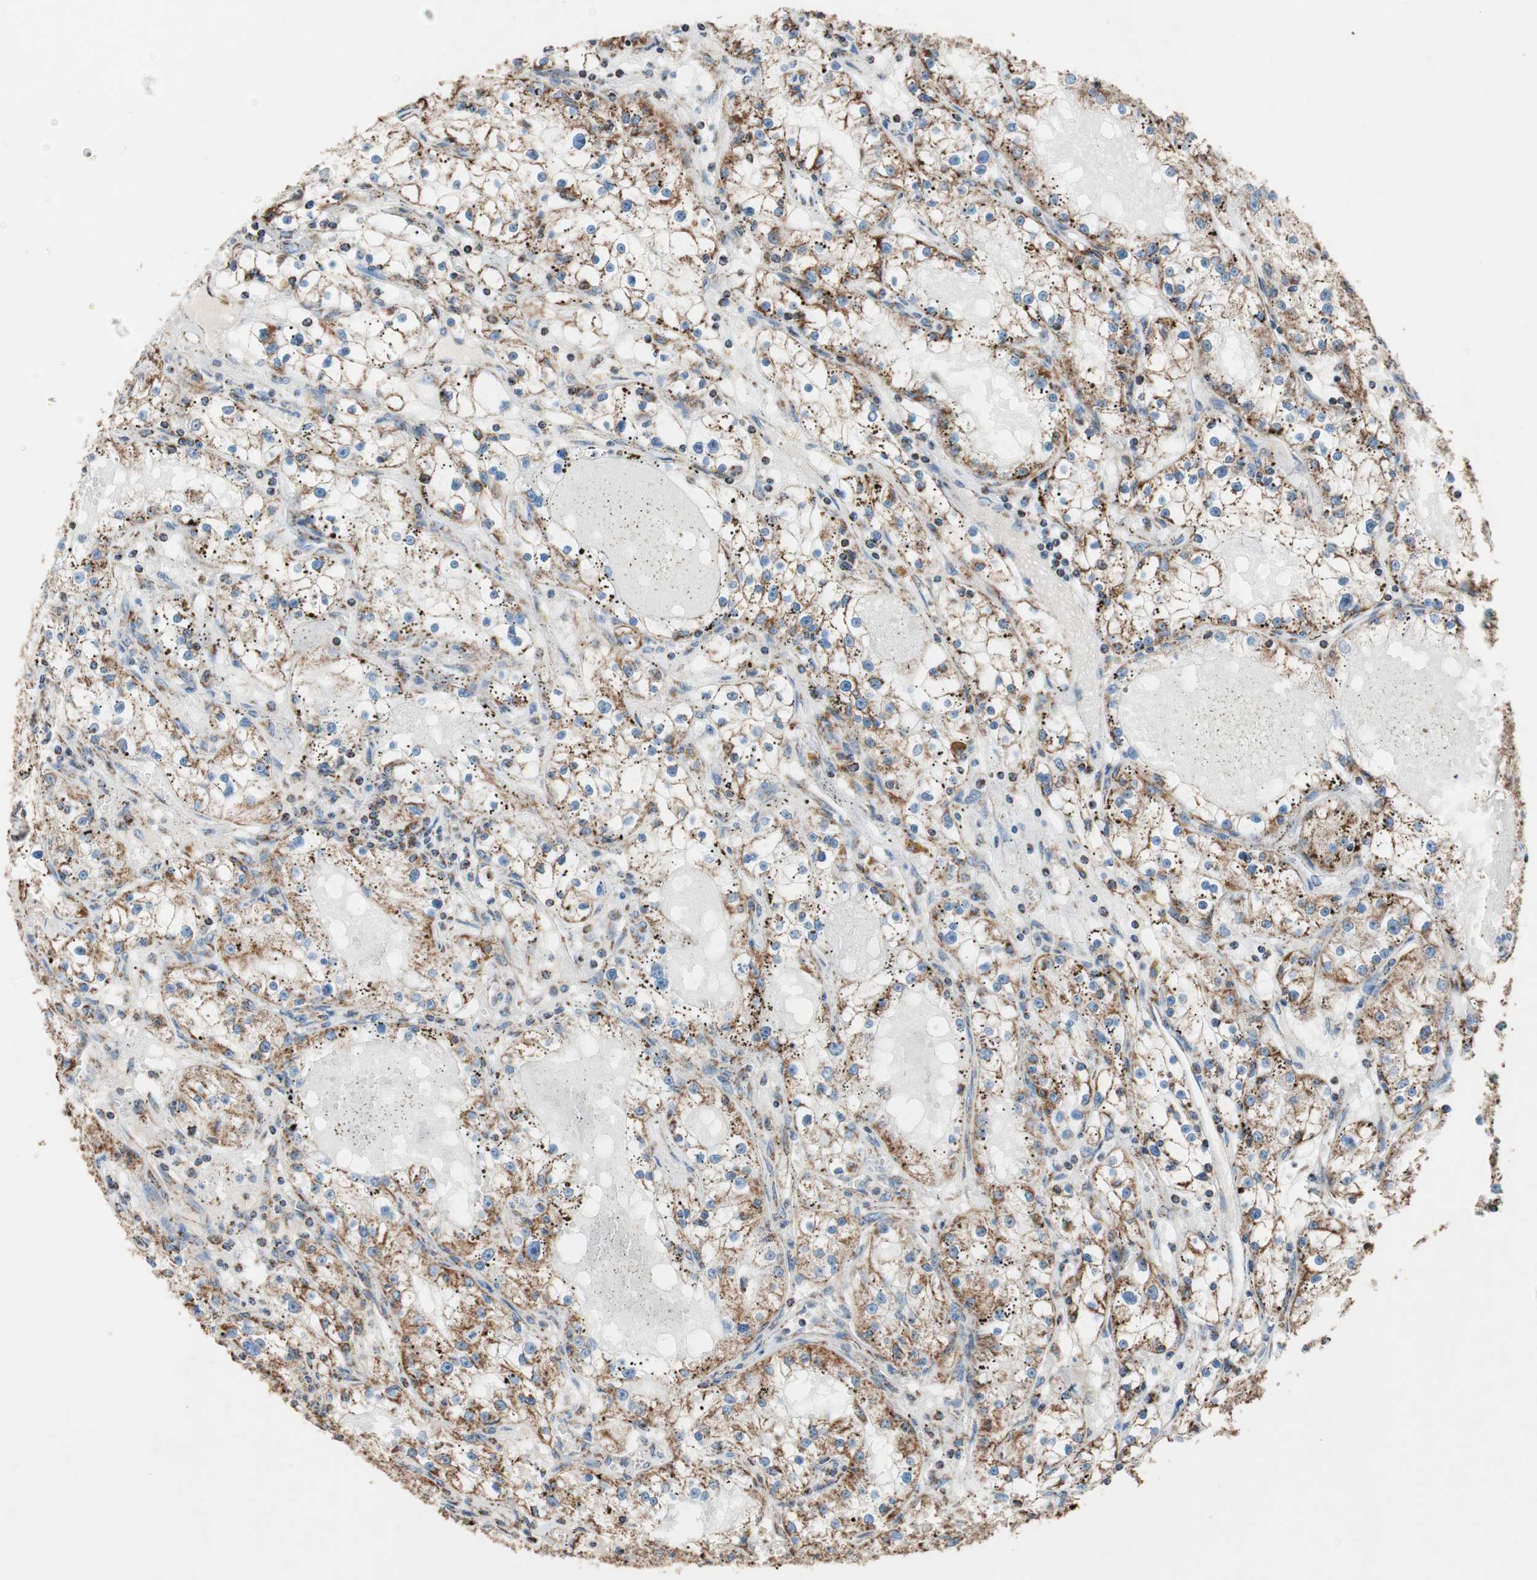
{"staining": {"intensity": "moderate", "quantity": ">75%", "location": "cytoplasmic/membranous"}, "tissue": "renal cancer", "cell_type": "Tumor cells", "image_type": "cancer", "snomed": [{"axis": "morphology", "description": "Adenocarcinoma, NOS"}, {"axis": "topography", "description": "Kidney"}], "caption": "High-magnification brightfield microscopy of renal cancer stained with DAB (brown) and counterstained with hematoxylin (blue). tumor cells exhibit moderate cytoplasmic/membranous positivity is seen in about>75% of cells. Ihc stains the protein of interest in brown and the nuclei are stained blue.", "gene": "PCSK4", "patient": {"sex": "male", "age": 56}}